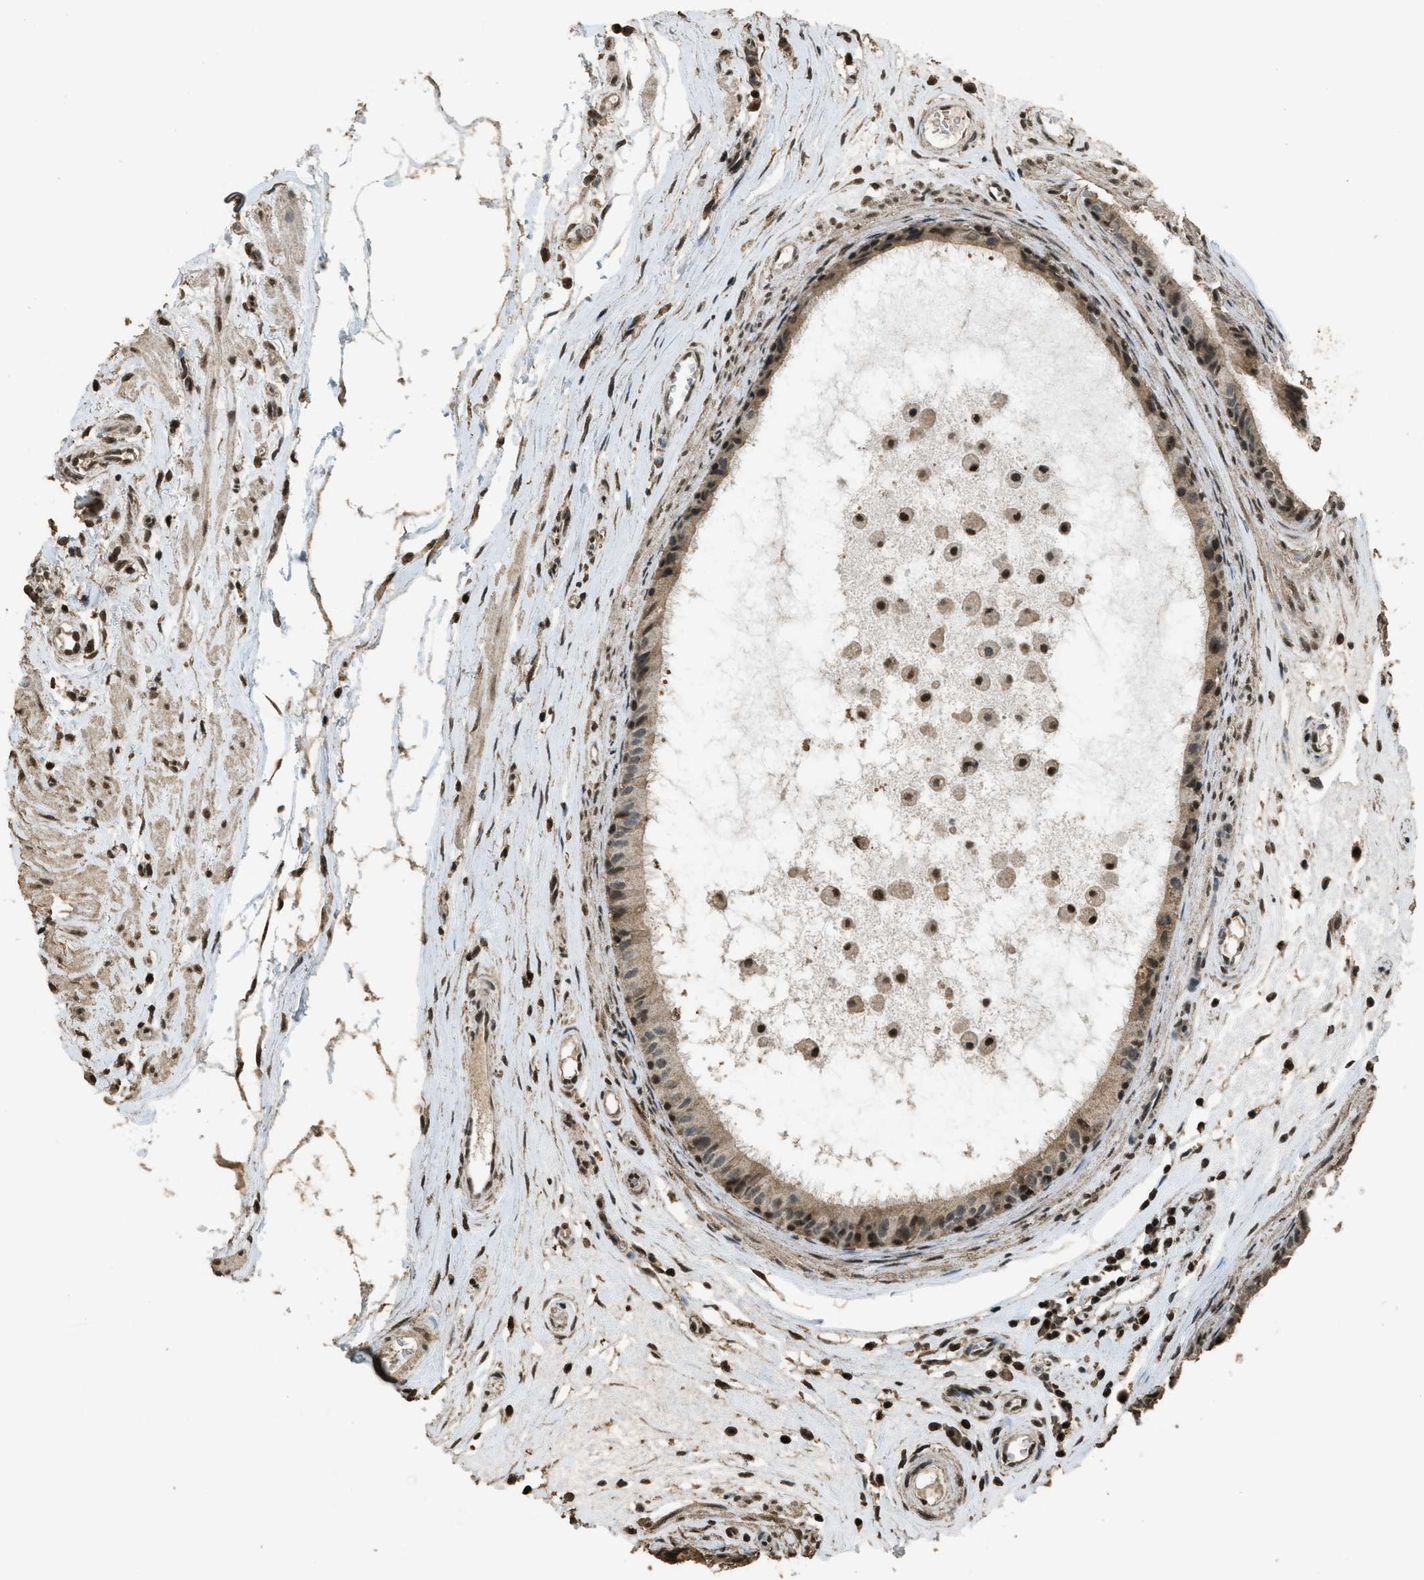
{"staining": {"intensity": "strong", "quantity": "25%-75%", "location": "nuclear"}, "tissue": "epididymis", "cell_type": "Glandular cells", "image_type": "normal", "snomed": [{"axis": "morphology", "description": "Normal tissue, NOS"}, {"axis": "morphology", "description": "Inflammation, NOS"}, {"axis": "topography", "description": "Epididymis"}], "caption": "A photomicrograph of human epididymis stained for a protein displays strong nuclear brown staining in glandular cells. (DAB (3,3'-diaminobenzidine) = brown stain, brightfield microscopy at high magnification).", "gene": "MYB", "patient": {"sex": "male", "age": 85}}